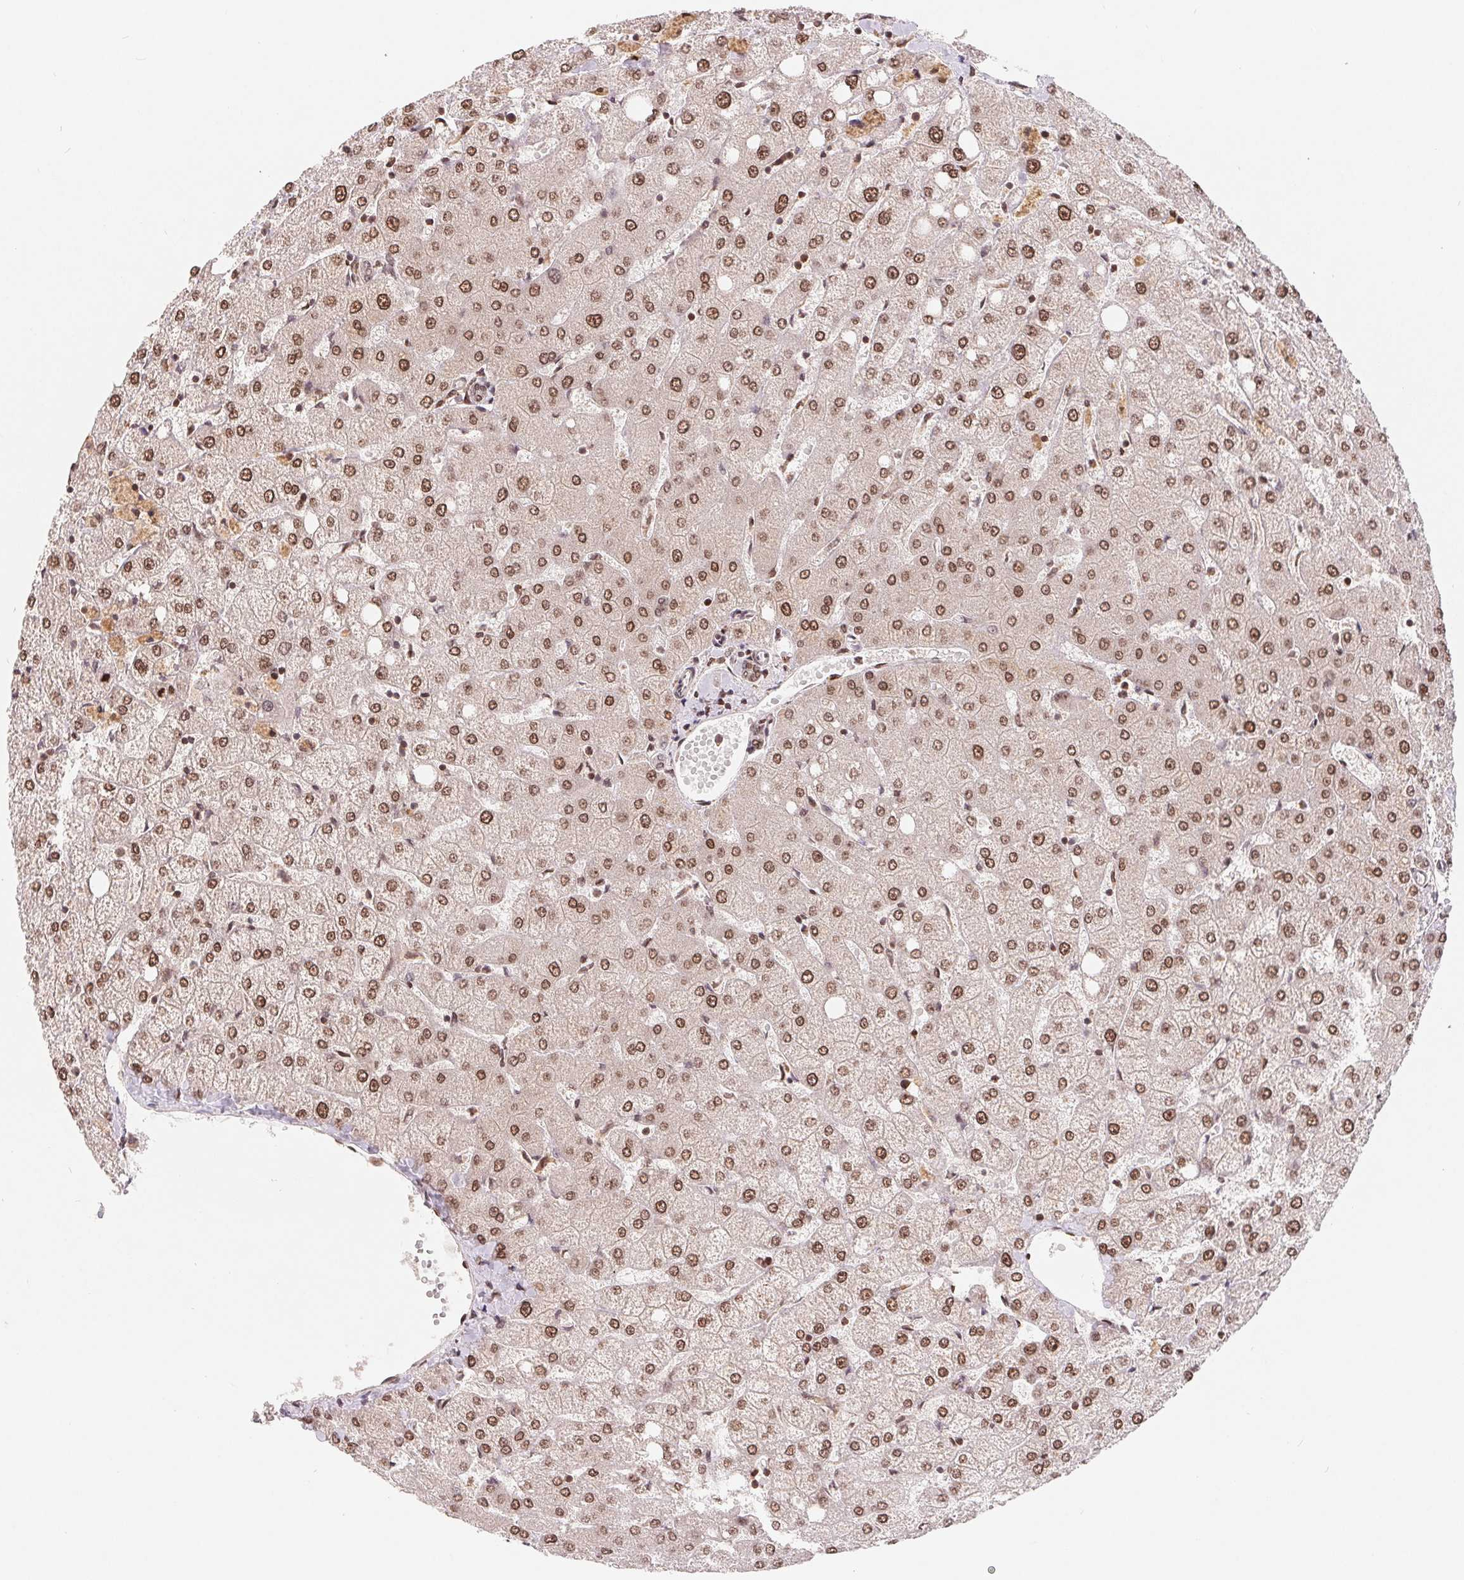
{"staining": {"intensity": "moderate", "quantity": ">75%", "location": "nuclear"}, "tissue": "liver", "cell_type": "Cholangiocytes", "image_type": "normal", "snomed": [{"axis": "morphology", "description": "Normal tissue, NOS"}, {"axis": "topography", "description": "Liver"}], "caption": "Liver stained with a brown dye demonstrates moderate nuclear positive staining in approximately >75% of cholangiocytes.", "gene": "HMGN3", "patient": {"sex": "female", "age": 54}}